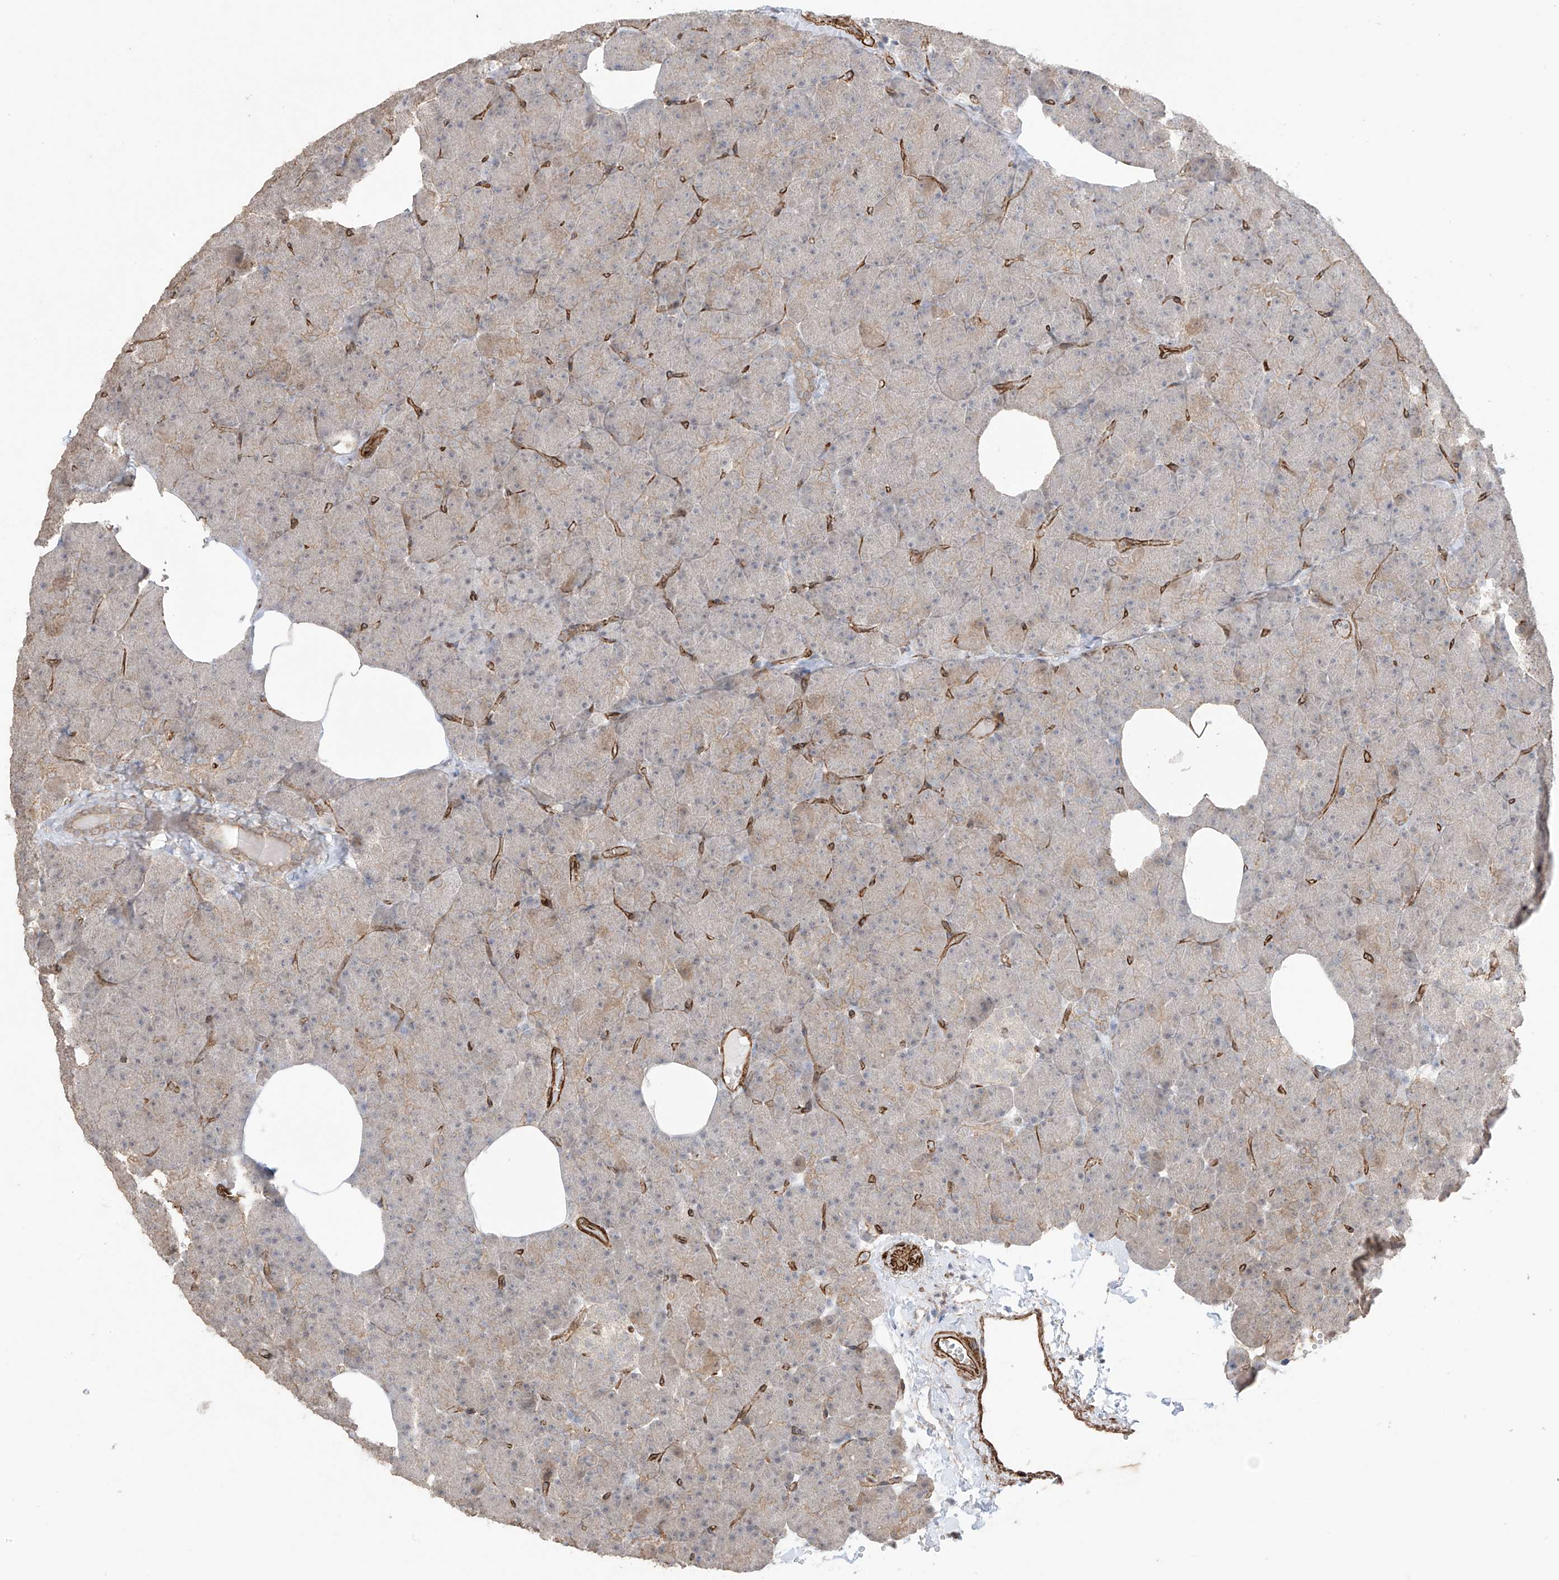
{"staining": {"intensity": "weak", "quantity": "25%-75%", "location": "cytoplasmic/membranous"}, "tissue": "pancreas", "cell_type": "Exocrine glandular cells", "image_type": "normal", "snomed": [{"axis": "morphology", "description": "Normal tissue, NOS"}, {"axis": "morphology", "description": "Carcinoid, malignant, NOS"}, {"axis": "topography", "description": "Pancreas"}], "caption": "Immunohistochemical staining of unremarkable human pancreas shows 25%-75% levels of weak cytoplasmic/membranous protein expression in approximately 25%-75% of exocrine glandular cells.", "gene": "TTLL5", "patient": {"sex": "female", "age": 35}}